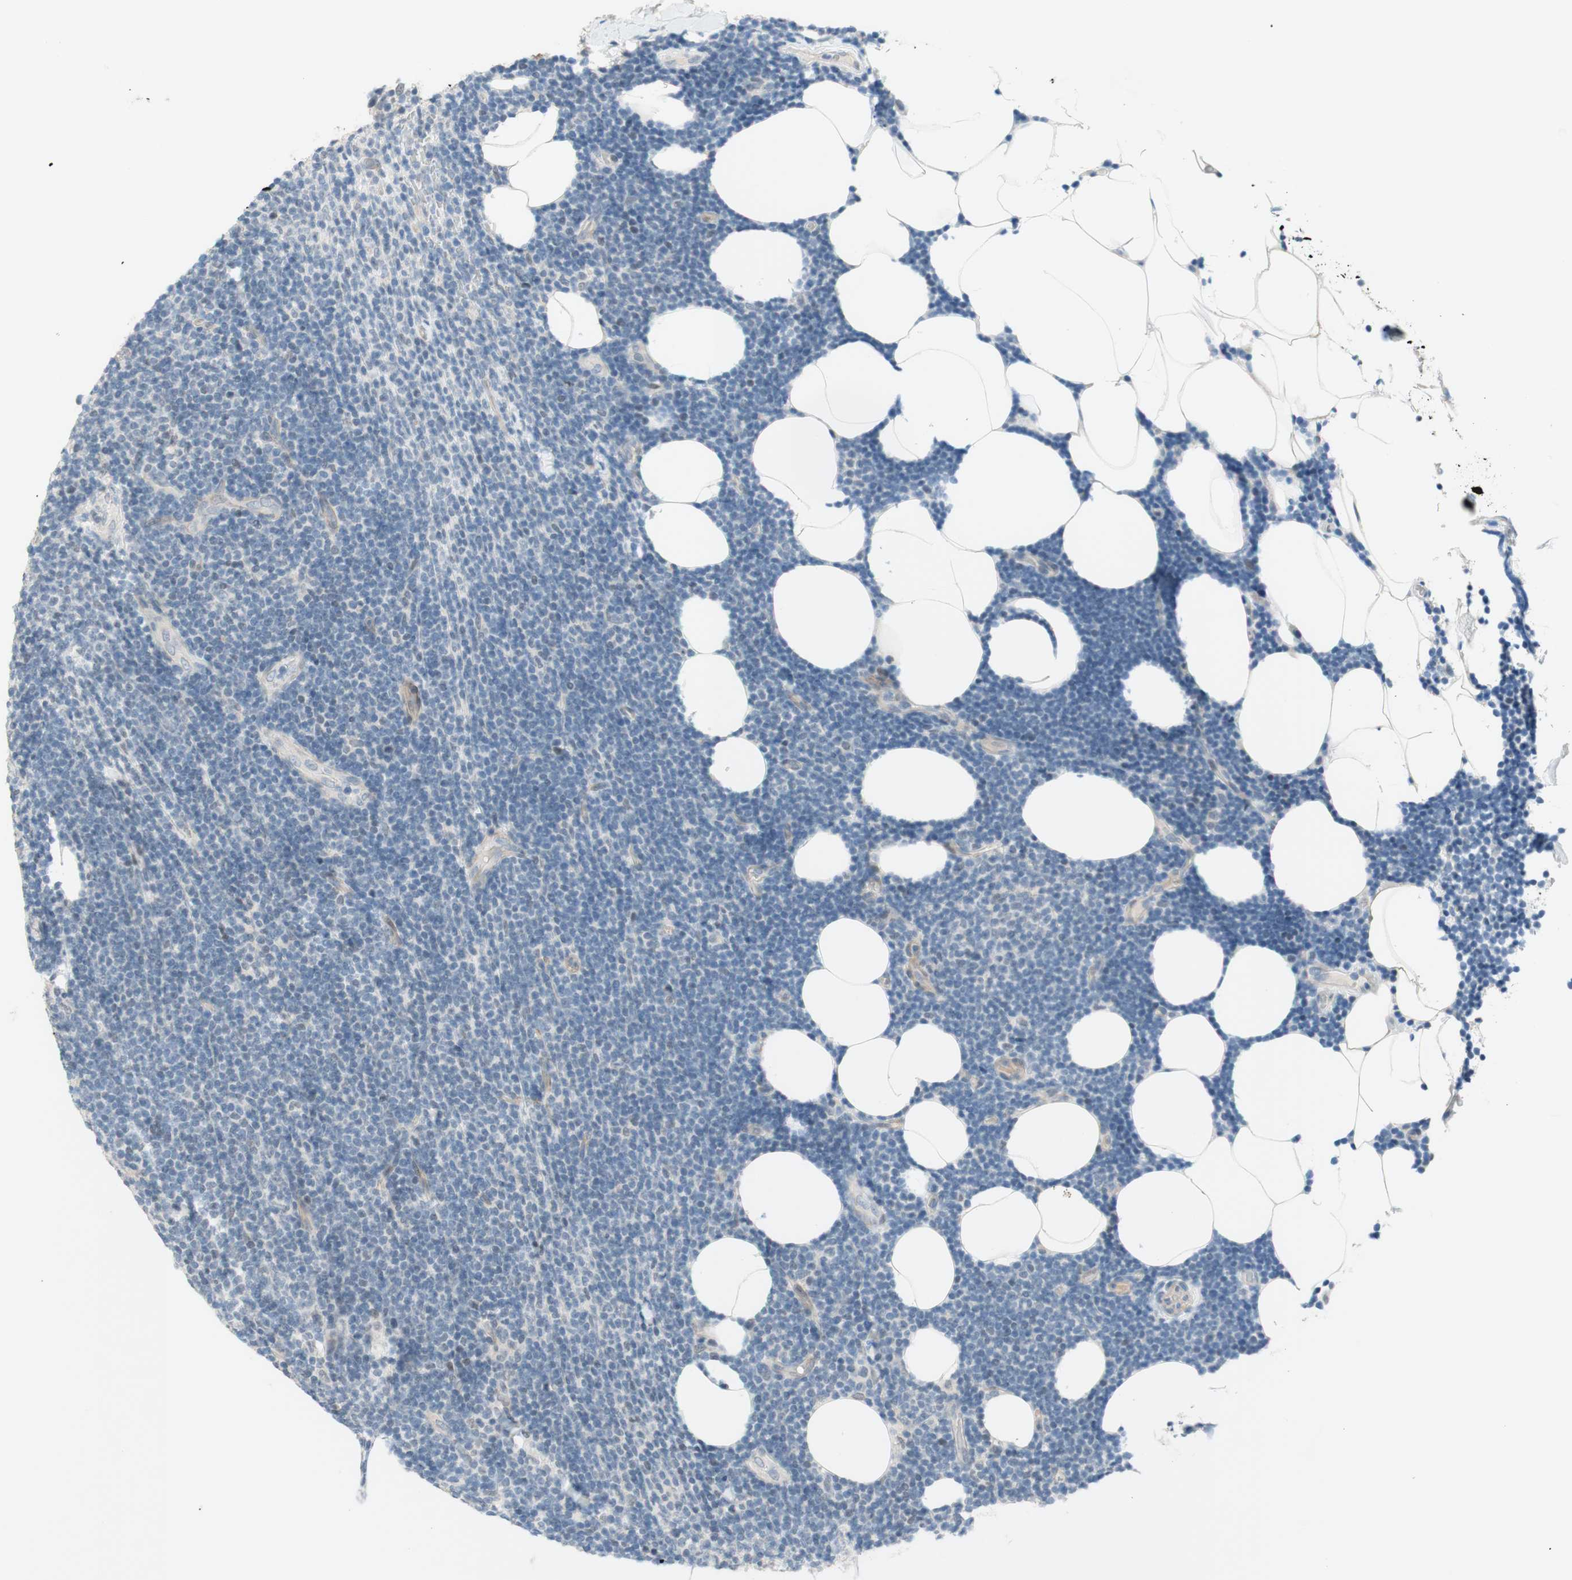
{"staining": {"intensity": "negative", "quantity": "none", "location": "none"}, "tissue": "lymphoma", "cell_type": "Tumor cells", "image_type": "cancer", "snomed": [{"axis": "morphology", "description": "Malignant lymphoma, non-Hodgkin's type, Low grade"}, {"axis": "topography", "description": "Lymph node"}], "caption": "Photomicrograph shows no protein staining in tumor cells of malignant lymphoma, non-Hodgkin's type (low-grade) tissue. (Stains: DAB (3,3'-diaminobenzidine) immunohistochemistry (IHC) with hematoxylin counter stain, Microscopy: brightfield microscopy at high magnification).", "gene": "JPH1", "patient": {"sex": "male", "age": 66}}